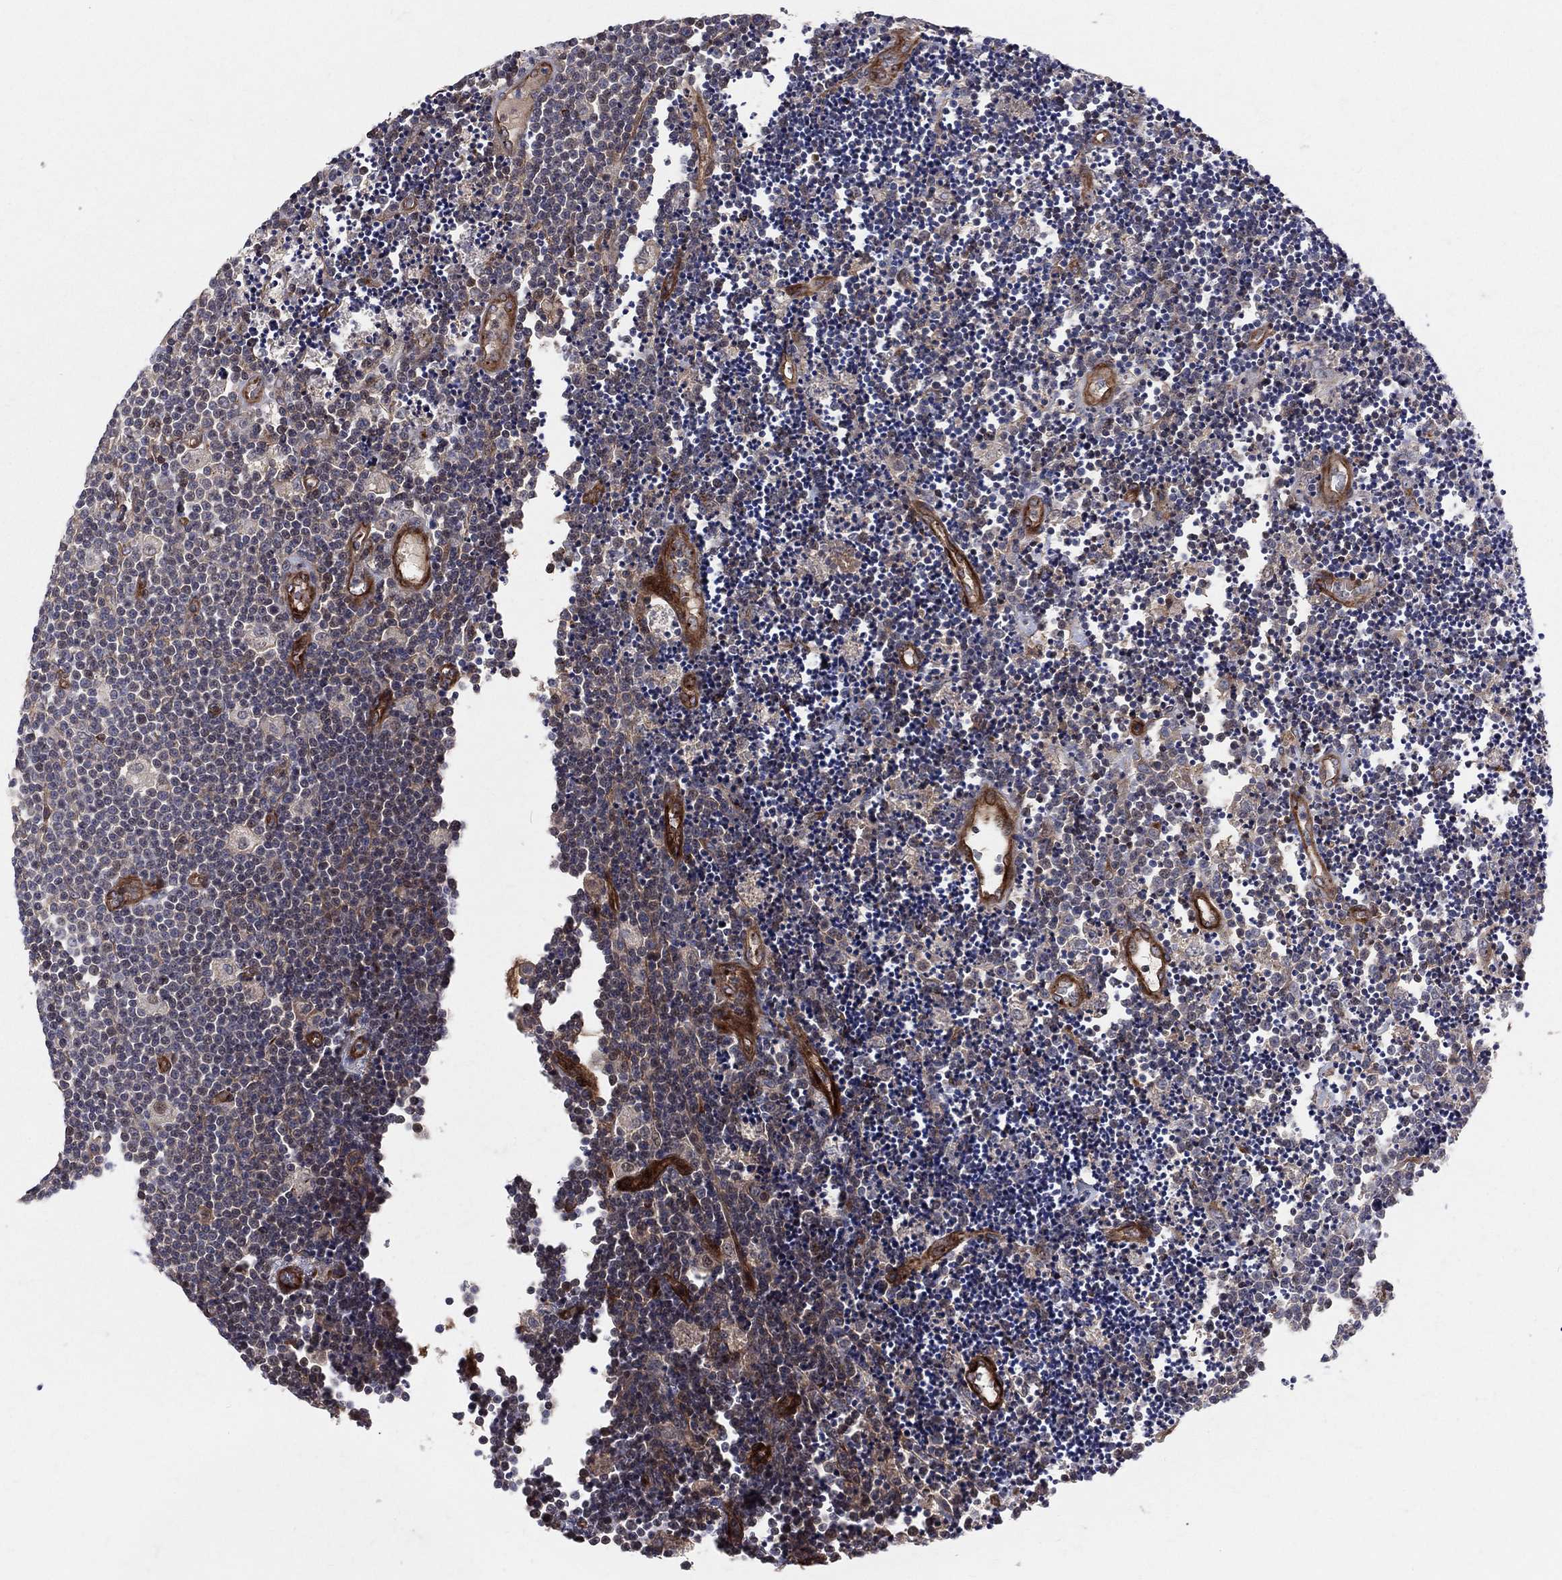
{"staining": {"intensity": "negative", "quantity": "none", "location": "none"}, "tissue": "lymphoma", "cell_type": "Tumor cells", "image_type": "cancer", "snomed": [{"axis": "morphology", "description": "Malignant lymphoma, non-Hodgkin's type, Low grade"}, {"axis": "topography", "description": "Brain"}], "caption": "Immunohistochemistry of low-grade malignant lymphoma, non-Hodgkin's type displays no positivity in tumor cells.", "gene": "ENTPD1", "patient": {"sex": "female", "age": 66}}